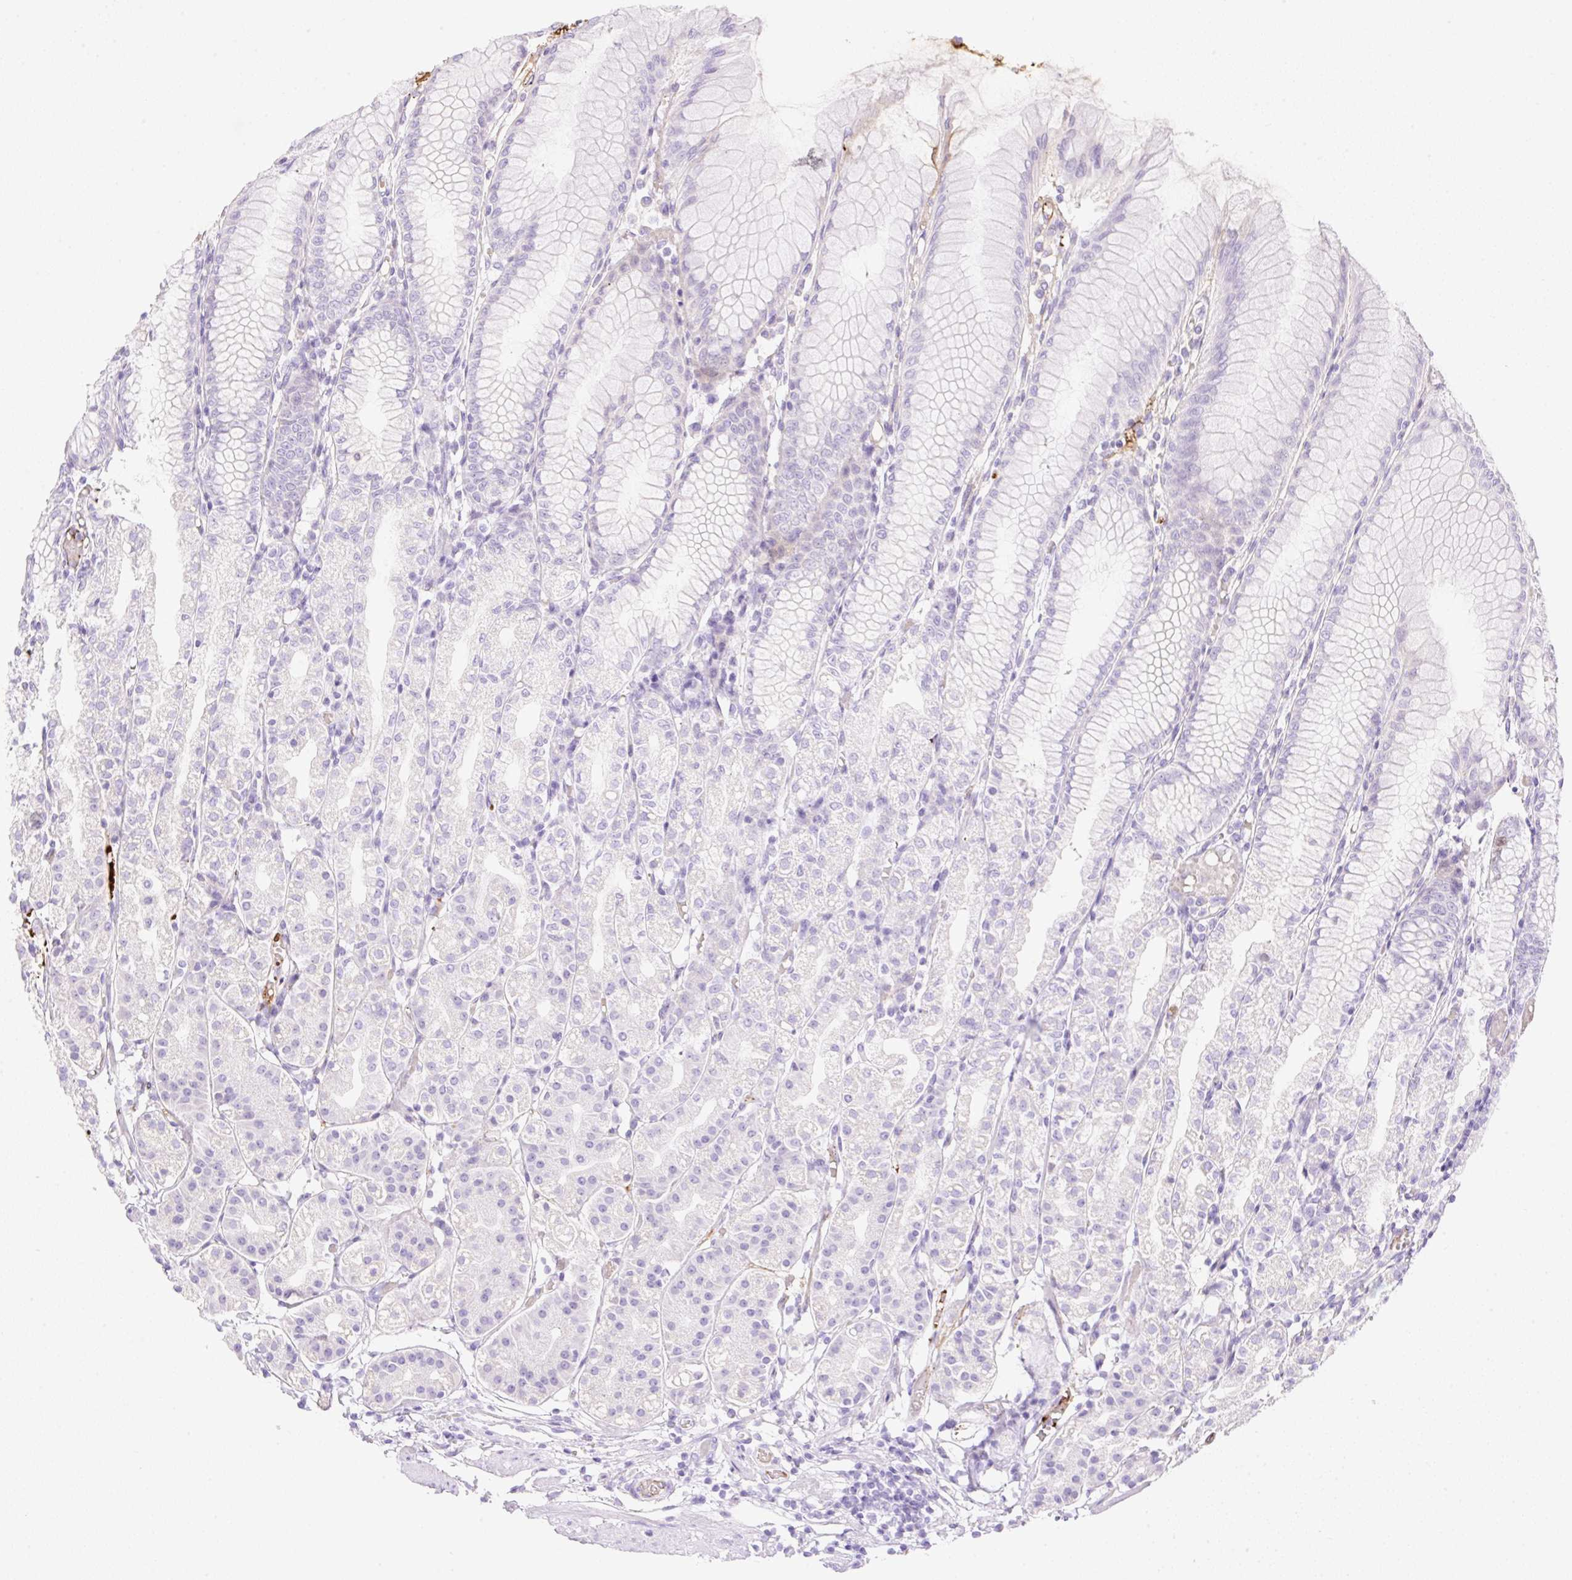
{"staining": {"intensity": "negative", "quantity": "none", "location": "none"}, "tissue": "stomach", "cell_type": "Glandular cells", "image_type": "normal", "snomed": [{"axis": "morphology", "description": "Normal tissue, NOS"}, {"axis": "topography", "description": "Stomach"}], "caption": "High magnification brightfield microscopy of benign stomach stained with DAB (brown) and counterstained with hematoxylin (blue): glandular cells show no significant staining. The staining was performed using DAB (3,3'-diaminobenzidine) to visualize the protein expression in brown, while the nuclei were stained in blue with hematoxylin (Magnification: 20x).", "gene": "CDX1", "patient": {"sex": "female", "age": 57}}